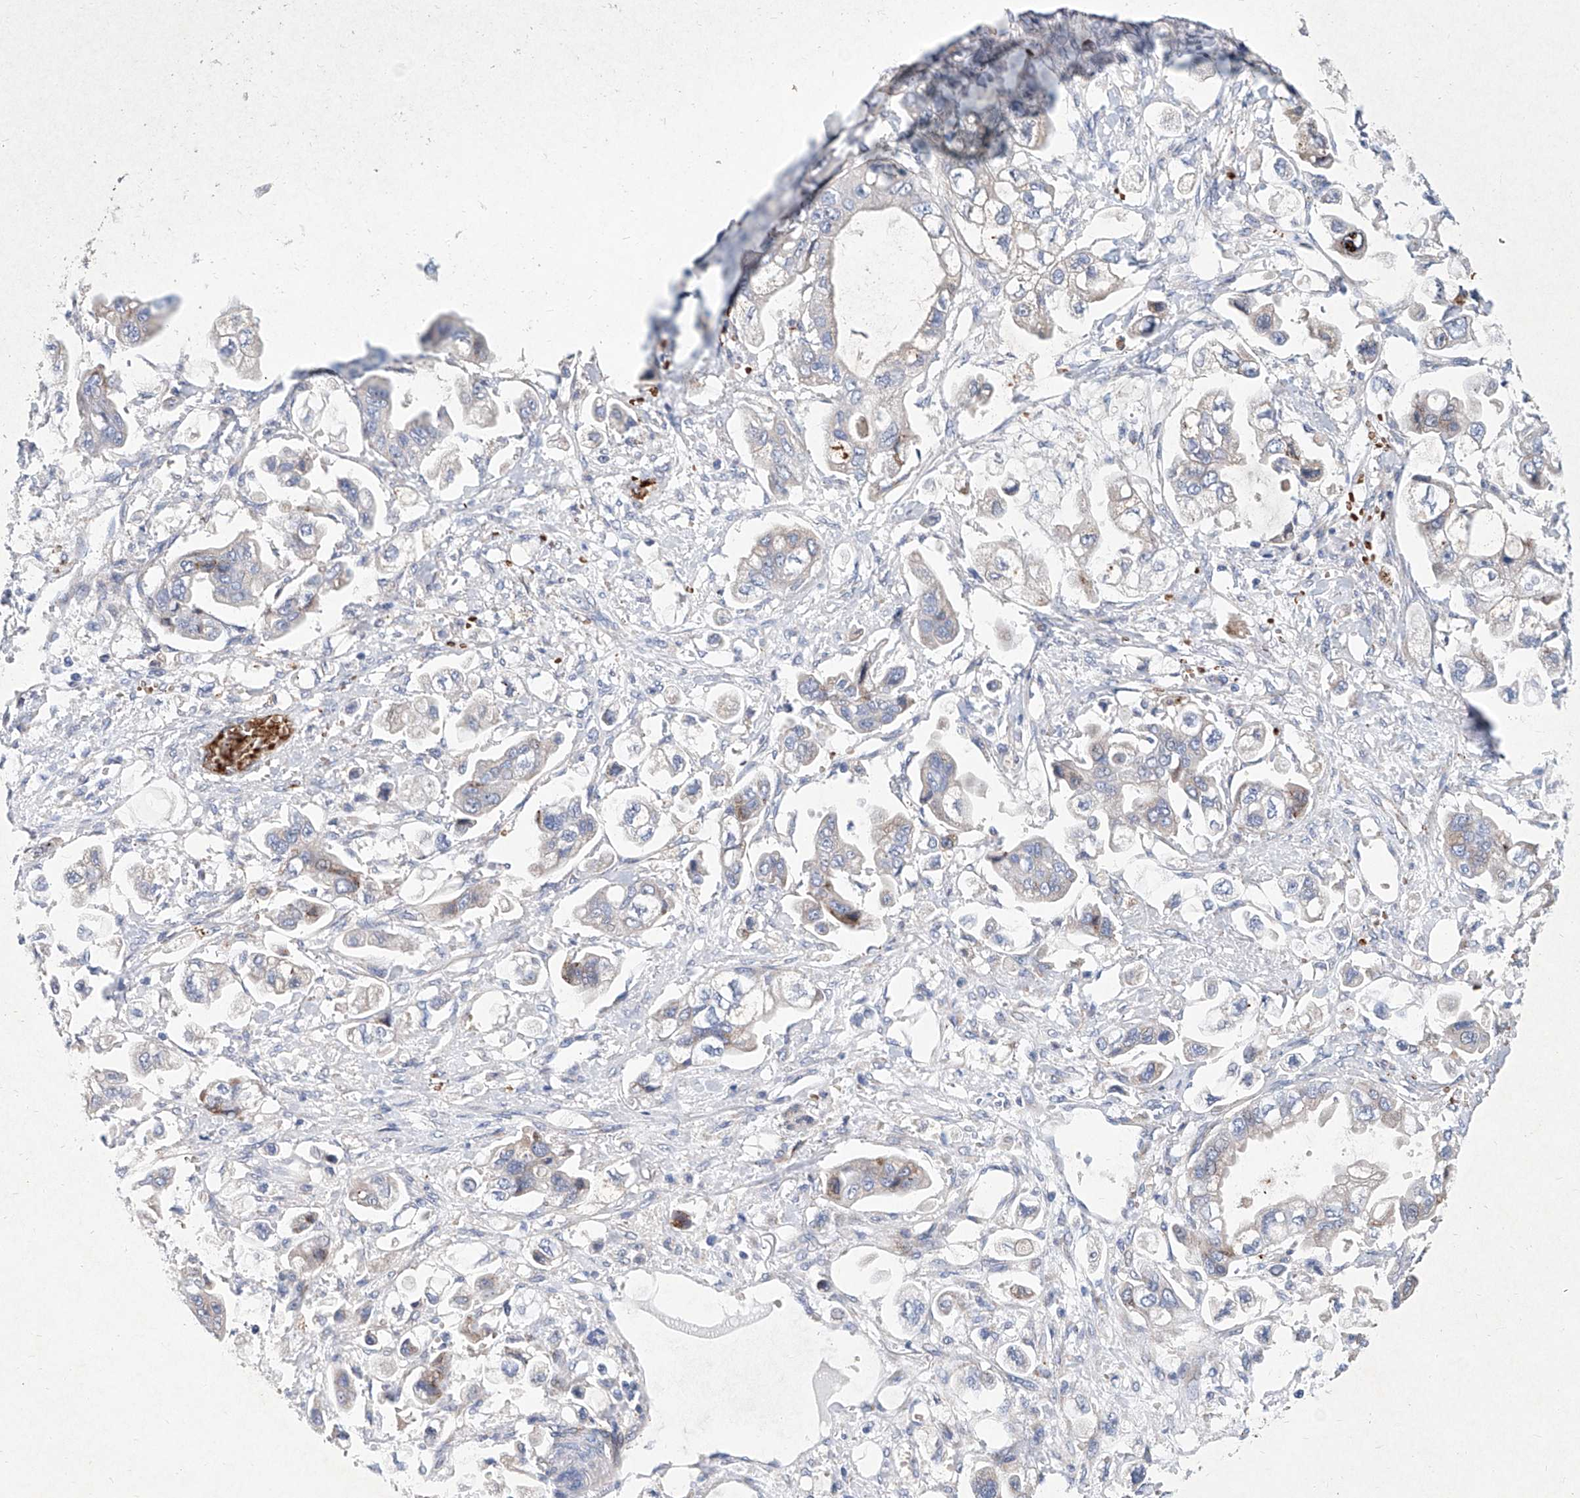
{"staining": {"intensity": "negative", "quantity": "none", "location": "none"}, "tissue": "stomach cancer", "cell_type": "Tumor cells", "image_type": "cancer", "snomed": [{"axis": "morphology", "description": "Adenocarcinoma, NOS"}, {"axis": "topography", "description": "Stomach"}], "caption": "This is a photomicrograph of immunohistochemistry (IHC) staining of stomach cancer (adenocarcinoma), which shows no expression in tumor cells. (IHC, brightfield microscopy, high magnification).", "gene": "FPR2", "patient": {"sex": "male", "age": 62}}